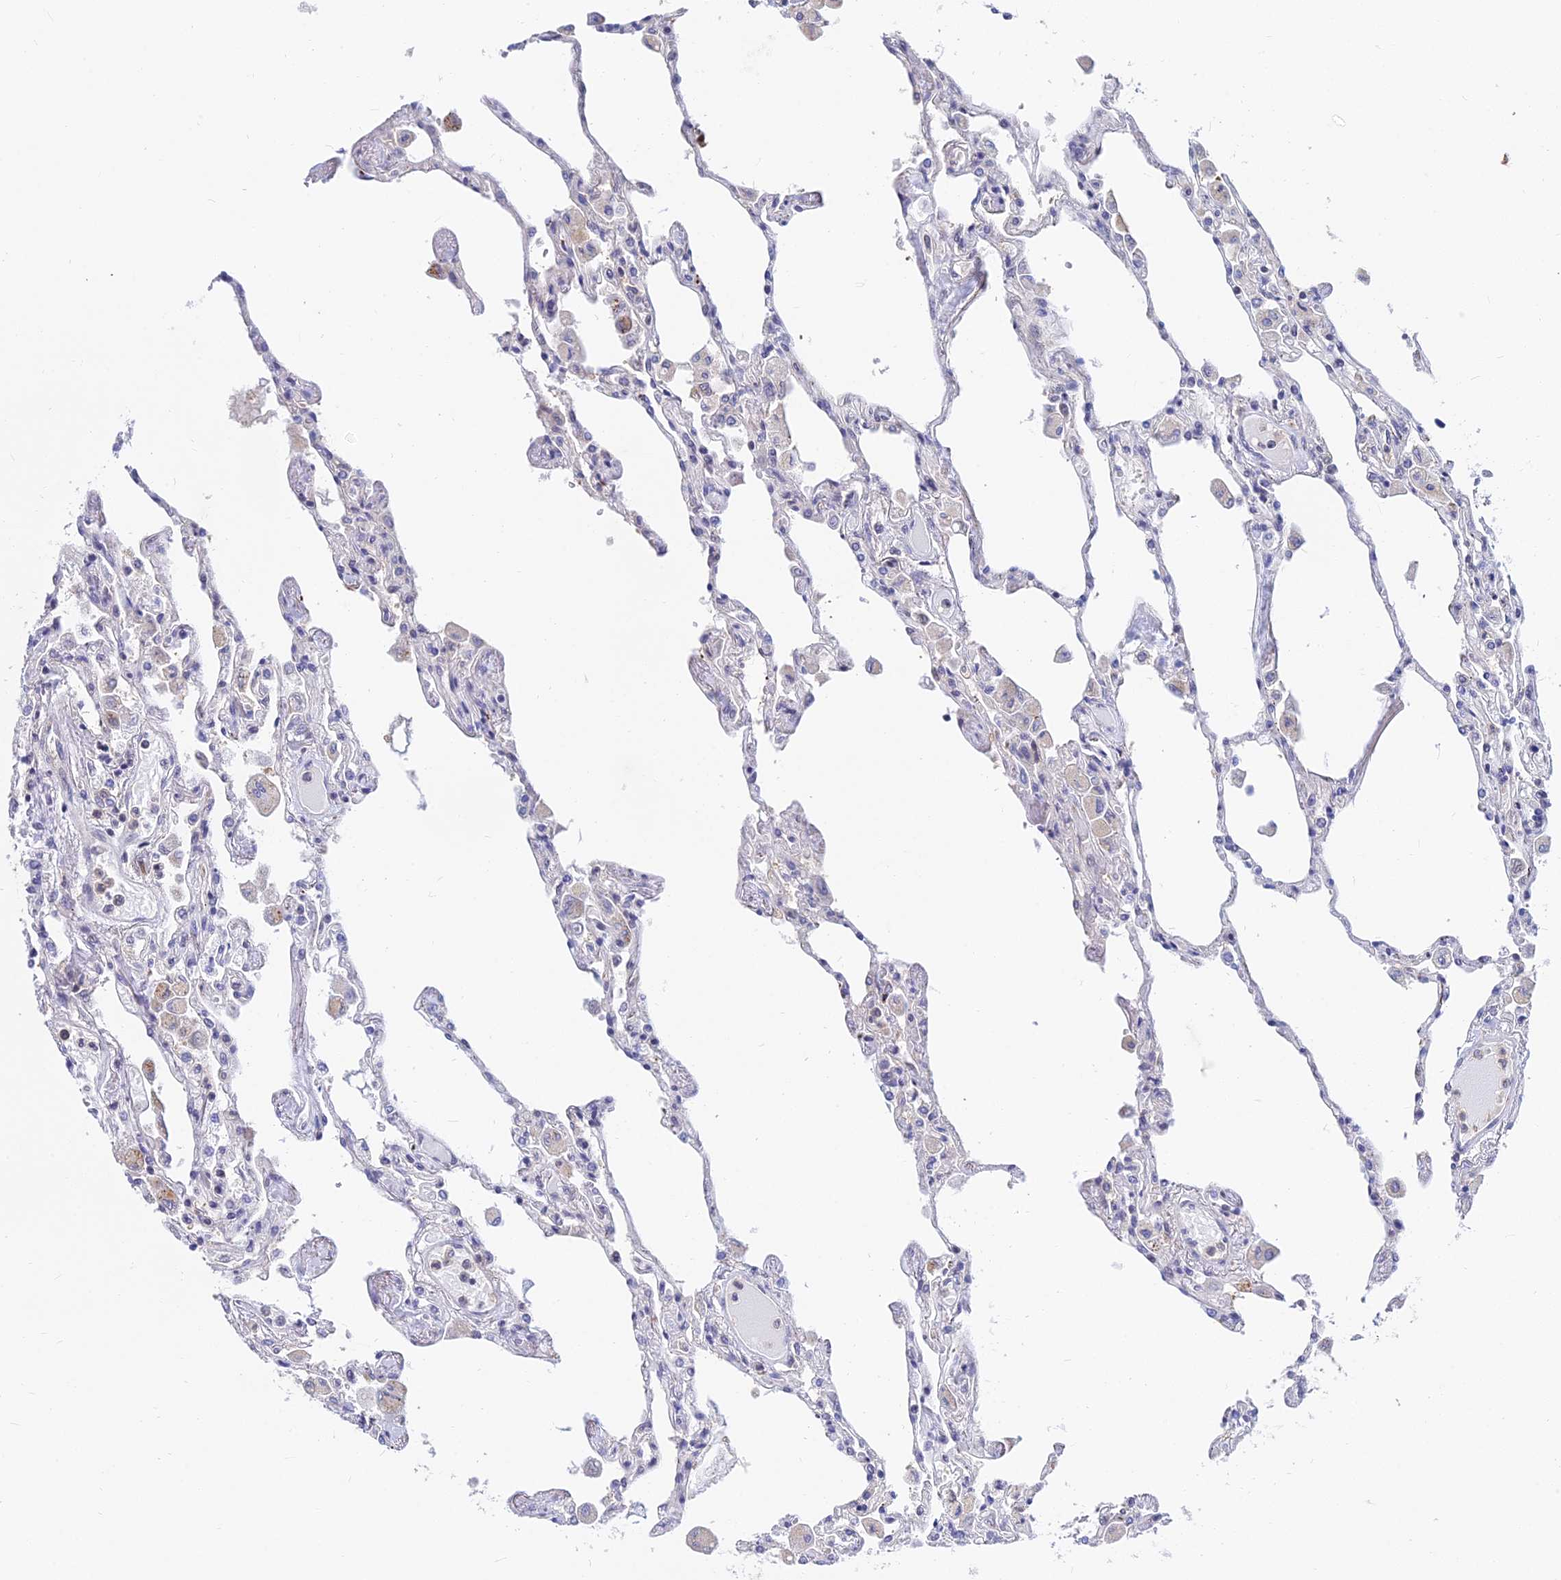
{"staining": {"intensity": "negative", "quantity": "none", "location": "none"}, "tissue": "lung", "cell_type": "Alveolar cells", "image_type": "normal", "snomed": [{"axis": "morphology", "description": "Normal tissue, NOS"}, {"axis": "topography", "description": "Bronchus"}, {"axis": "topography", "description": "Lung"}], "caption": "High power microscopy micrograph of an immunohistochemistry (IHC) photomicrograph of unremarkable lung, revealing no significant staining in alveolar cells. (DAB immunohistochemistry with hematoxylin counter stain).", "gene": "B3GALT4", "patient": {"sex": "female", "age": 49}}